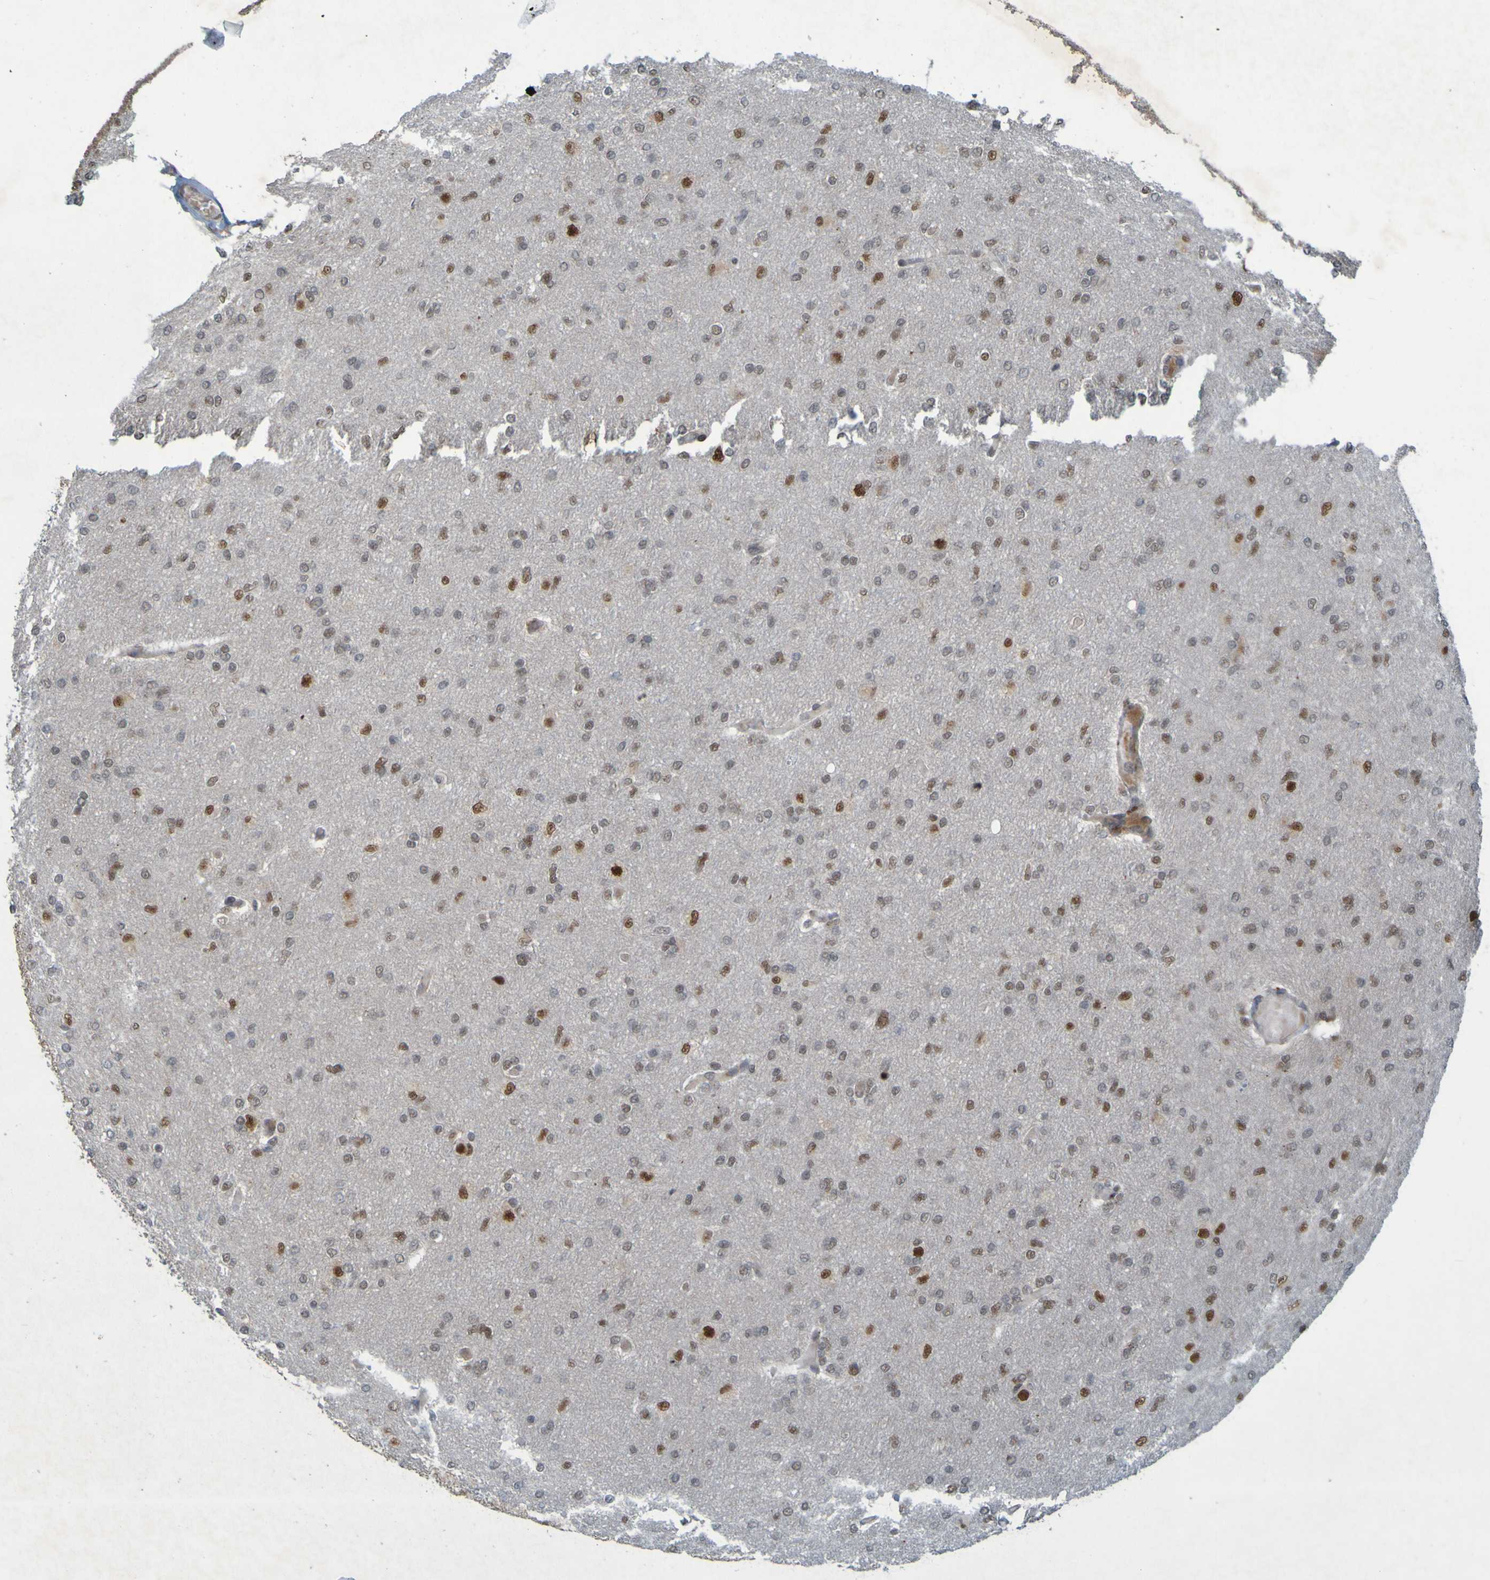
{"staining": {"intensity": "moderate", "quantity": "25%-75%", "location": "nuclear"}, "tissue": "glioma", "cell_type": "Tumor cells", "image_type": "cancer", "snomed": [{"axis": "morphology", "description": "Glioma, malignant, High grade"}, {"axis": "topography", "description": "Cerebral cortex"}], "caption": "Immunohistochemical staining of glioma exhibits medium levels of moderate nuclear staining in approximately 25%-75% of tumor cells. The staining is performed using DAB brown chromogen to label protein expression. The nuclei are counter-stained blue using hematoxylin.", "gene": "MCPH1", "patient": {"sex": "female", "age": 36}}